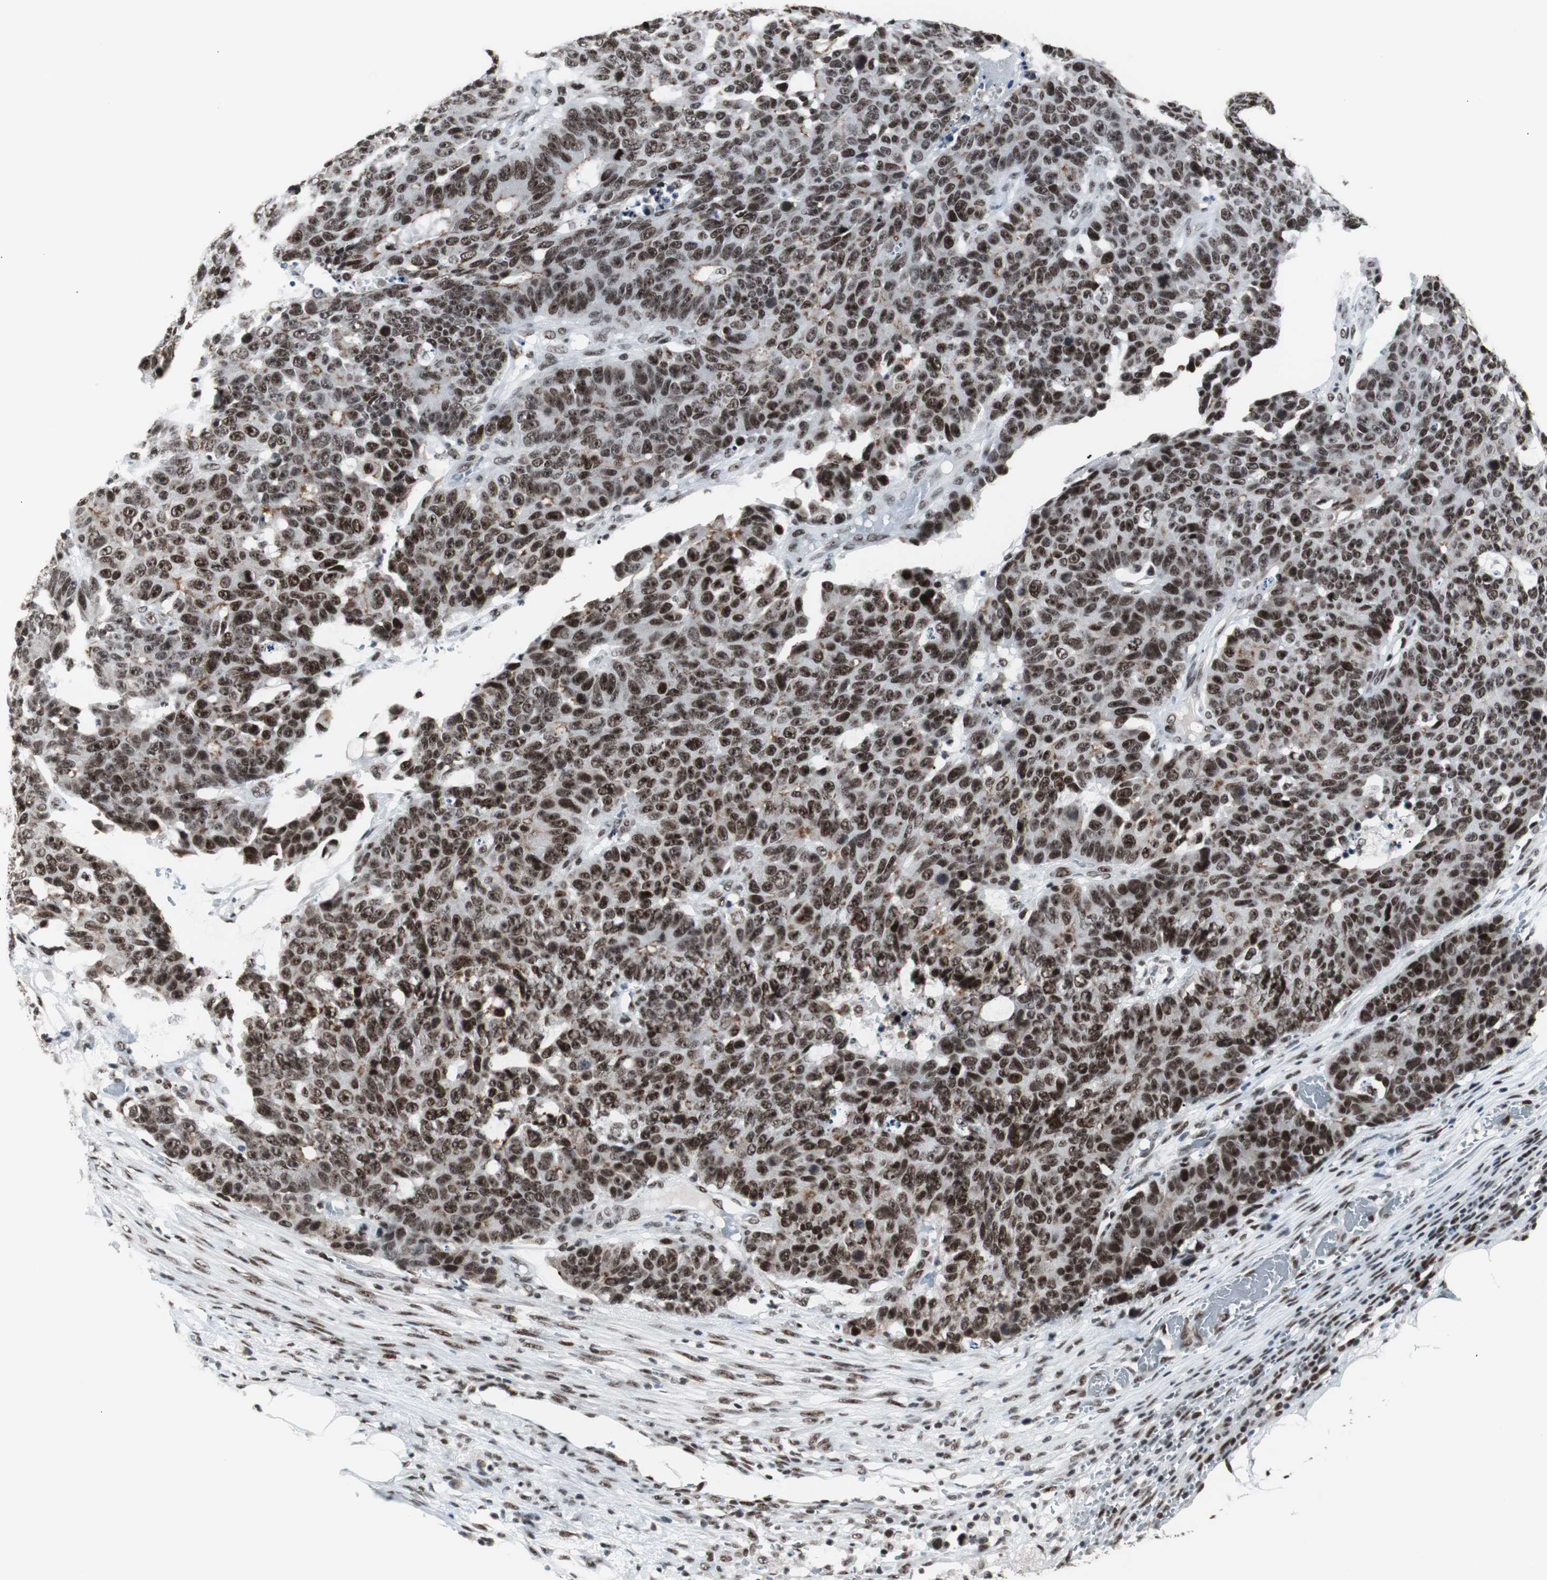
{"staining": {"intensity": "strong", "quantity": ">75%", "location": "nuclear"}, "tissue": "colorectal cancer", "cell_type": "Tumor cells", "image_type": "cancer", "snomed": [{"axis": "morphology", "description": "Adenocarcinoma, NOS"}, {"axis": "topography", "description": "Colon"}], "caption": "Protein expression analysis of human colorectal cancer reveals strong nuclear staining in approximately >75% of tumor cells. (Brightfield microscopy of DAB IHC at high magnification).", "gene": "XRCC1", "patient": {"sex": "female", "age": 86}}